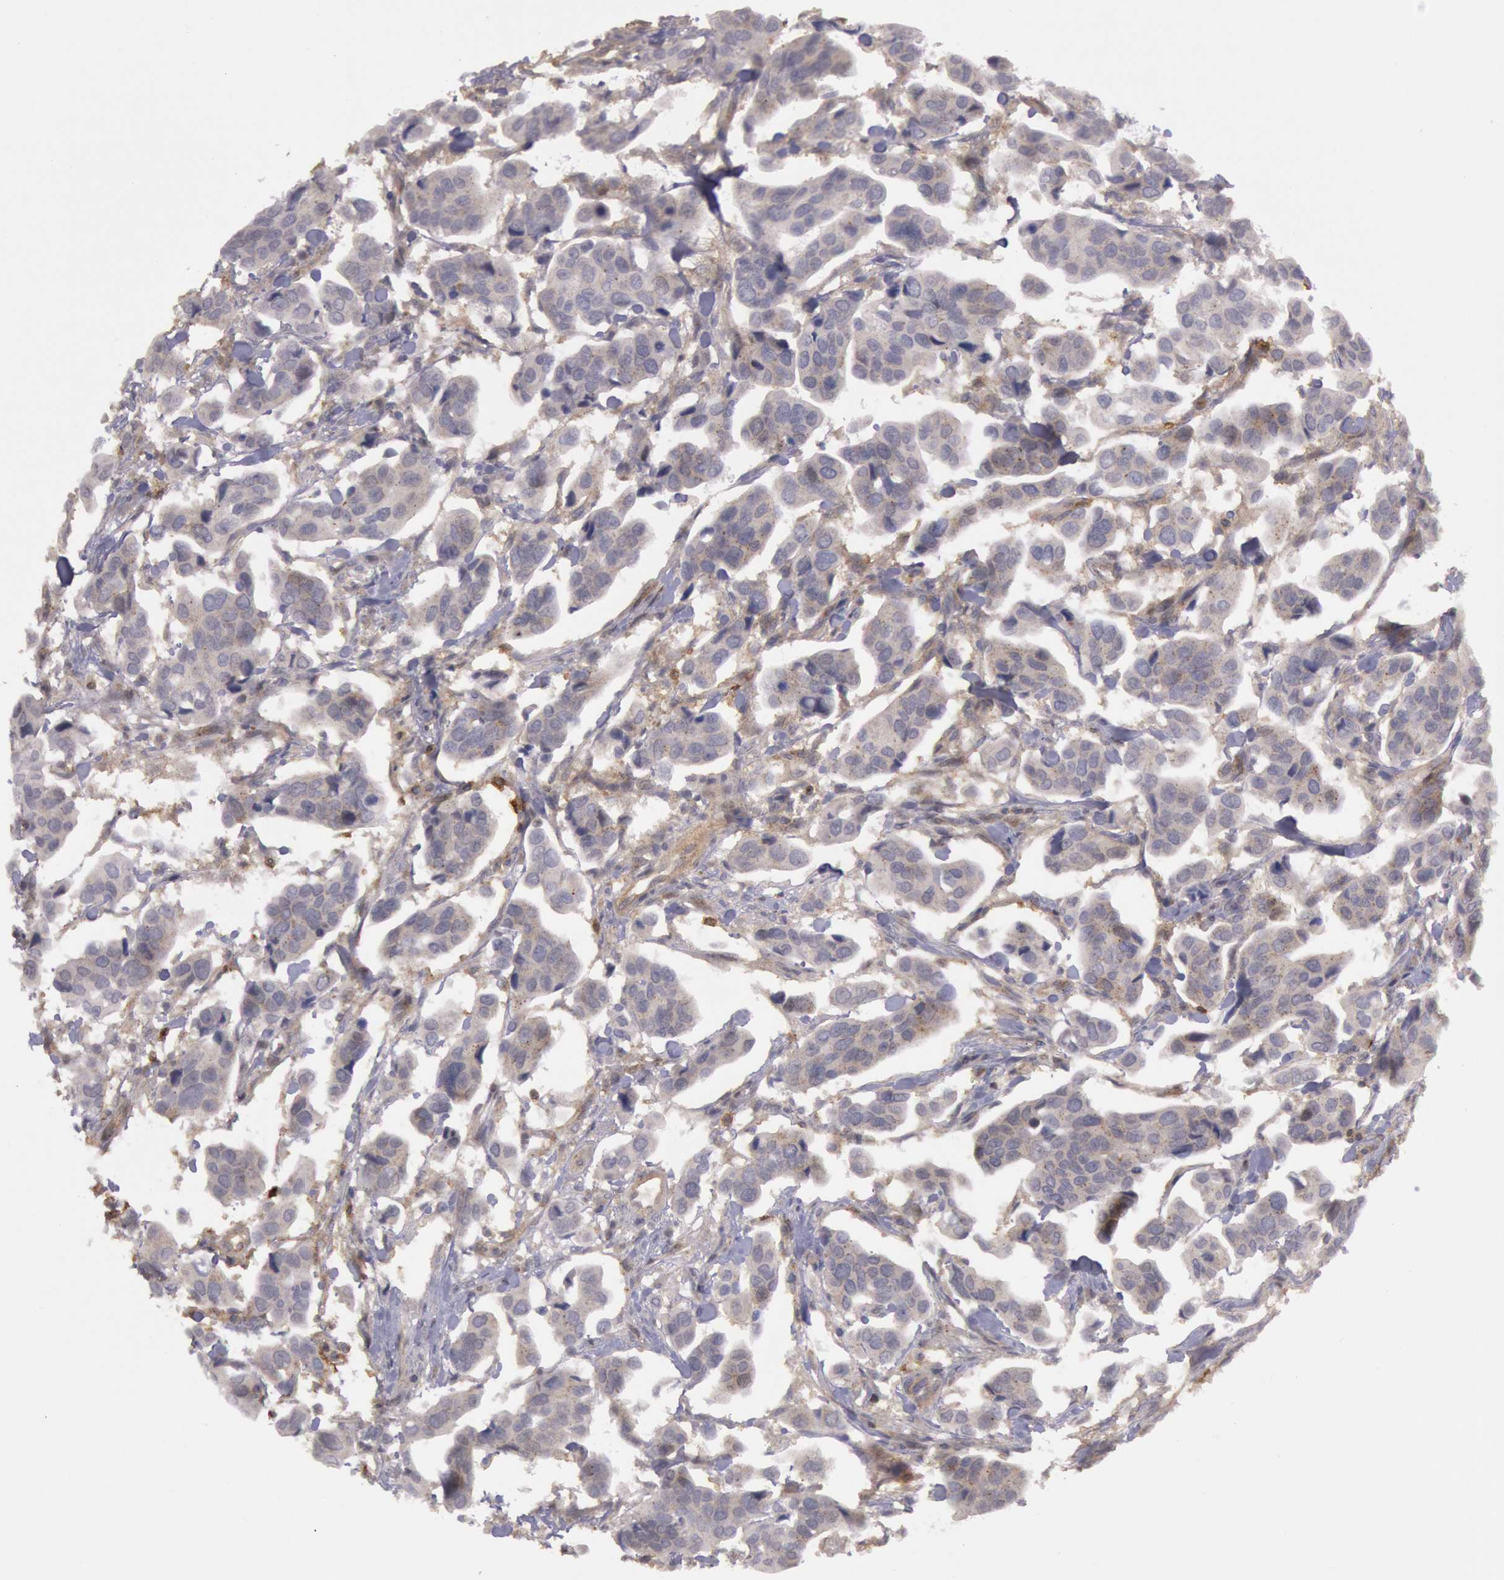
{"staining": {"intensity": "weak", "quantity": "25%-75%", "location": "cytoplasmic/membranous"}, "tissue": "urothelial cancer", "cell_type": "Tumor cells", "image_type": "cancer", "snomed": [{"axis": "morphology", "description": "Adenocarcinoma, NOS"}, {"axis": "topography", "description": "Urinary bladder"}], "caption": "A low amount of weak cytoplasmic/membranous staining is identified in about 25%-75% of tumor cells in urothelial cancer tissue.", "gene": "TRIB2", "patient": {"sex": "male", "age": 61}}